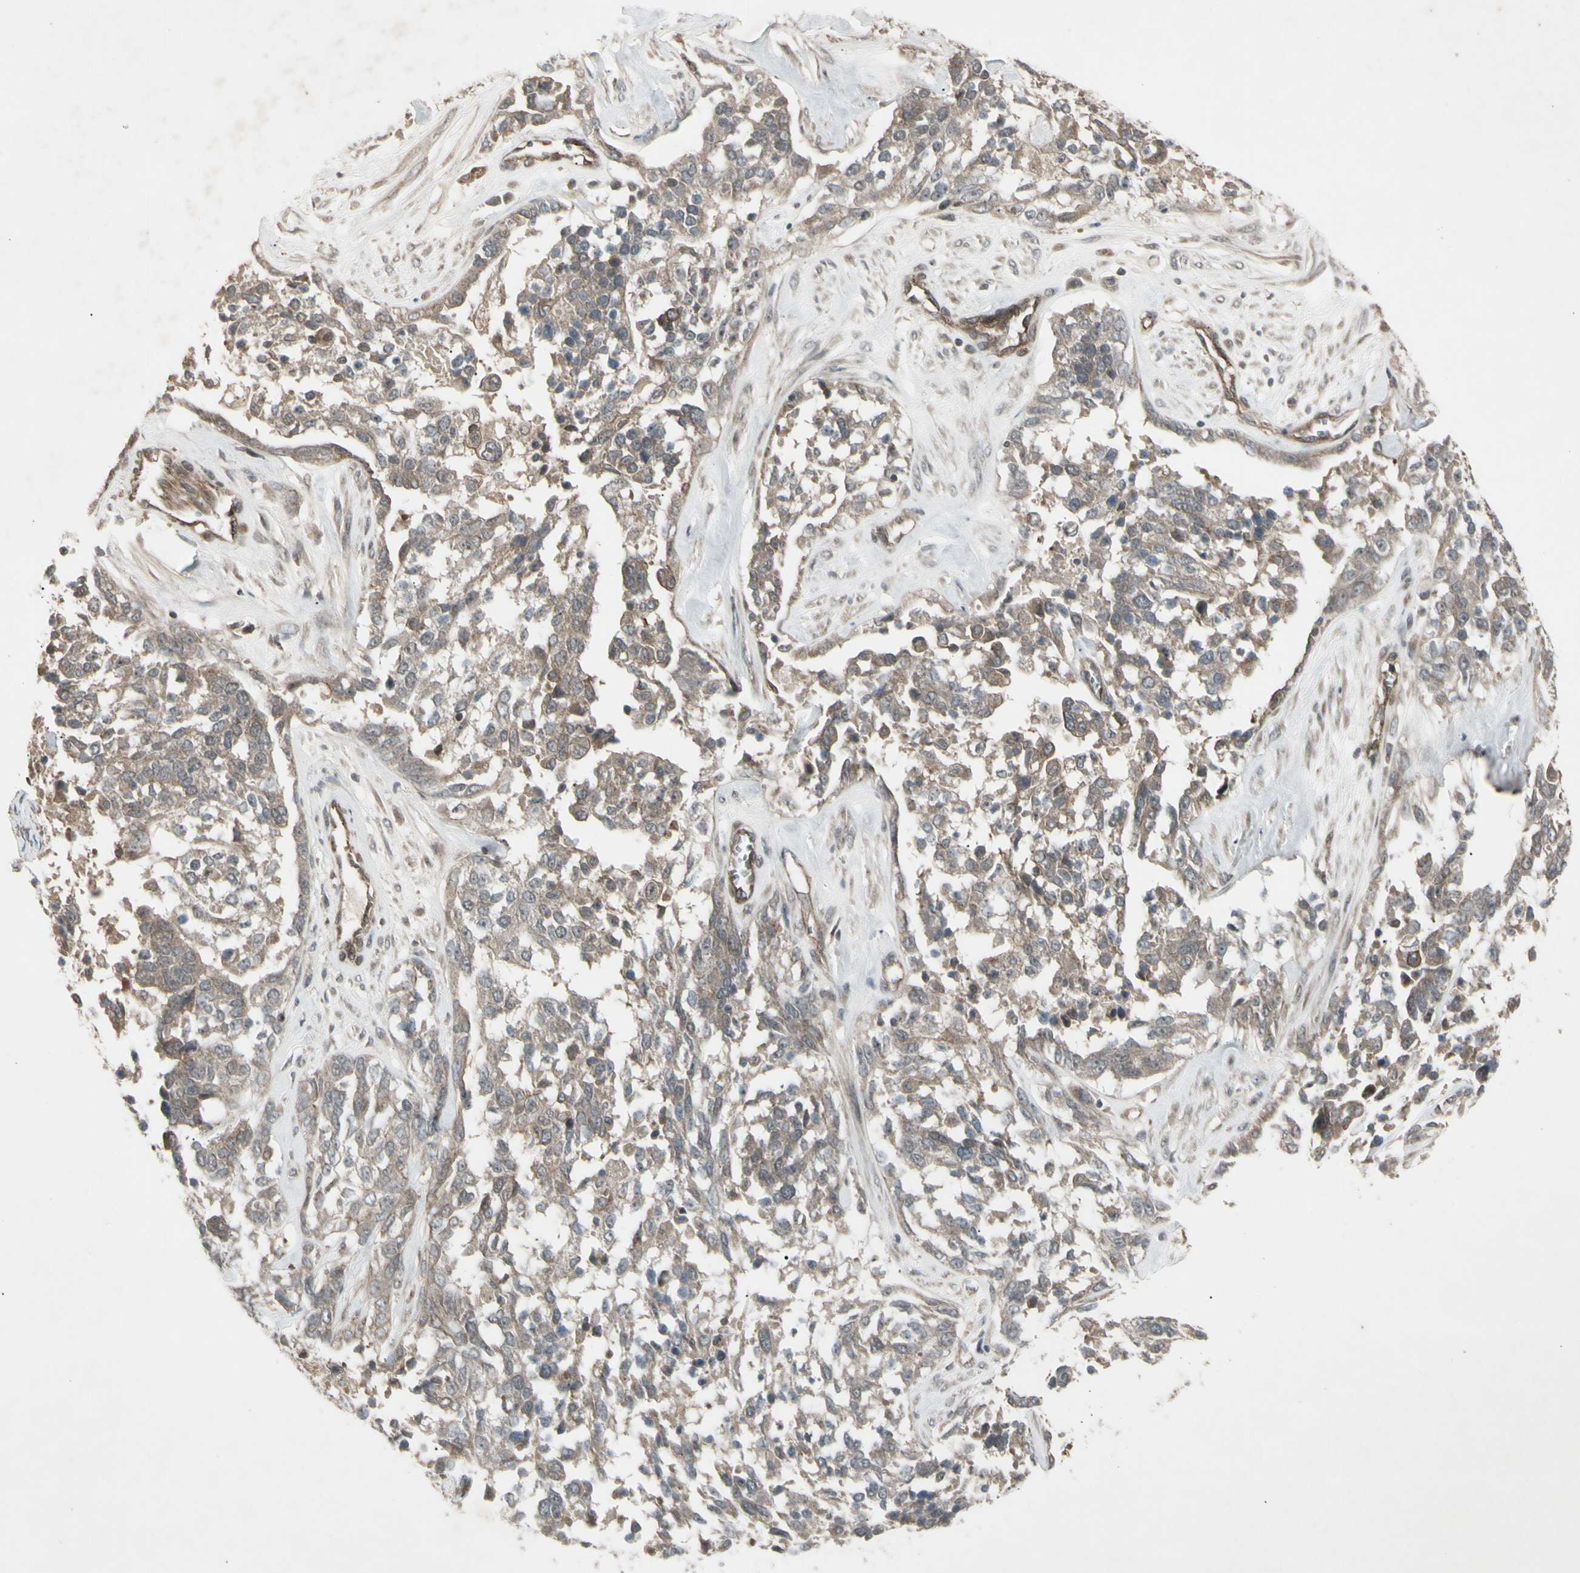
{"staining": {"intensity": "weak", "quantity": ">75%", "location": "cytoplasmic/membranous"}, "tissue": "ovarian cancer", "cell_type": "Tumor cells", "image_type": "cancer", "snomed": [{"axis": "morphology", "description": "Cystadenocarcinoma, serous, NOS"}, {"axis": "topography", "description": "Ovary"}], "caption": "Tumor cells display weak cytoplasmic/membranous staining in approximately >75% of cells in ovarian serous cystadenocarcinoma. (DAB IHC, brown staining for protein, blue staining for nuclei).", "gene": "JAG1", "patient": {"sex": "female", "age": 44}}